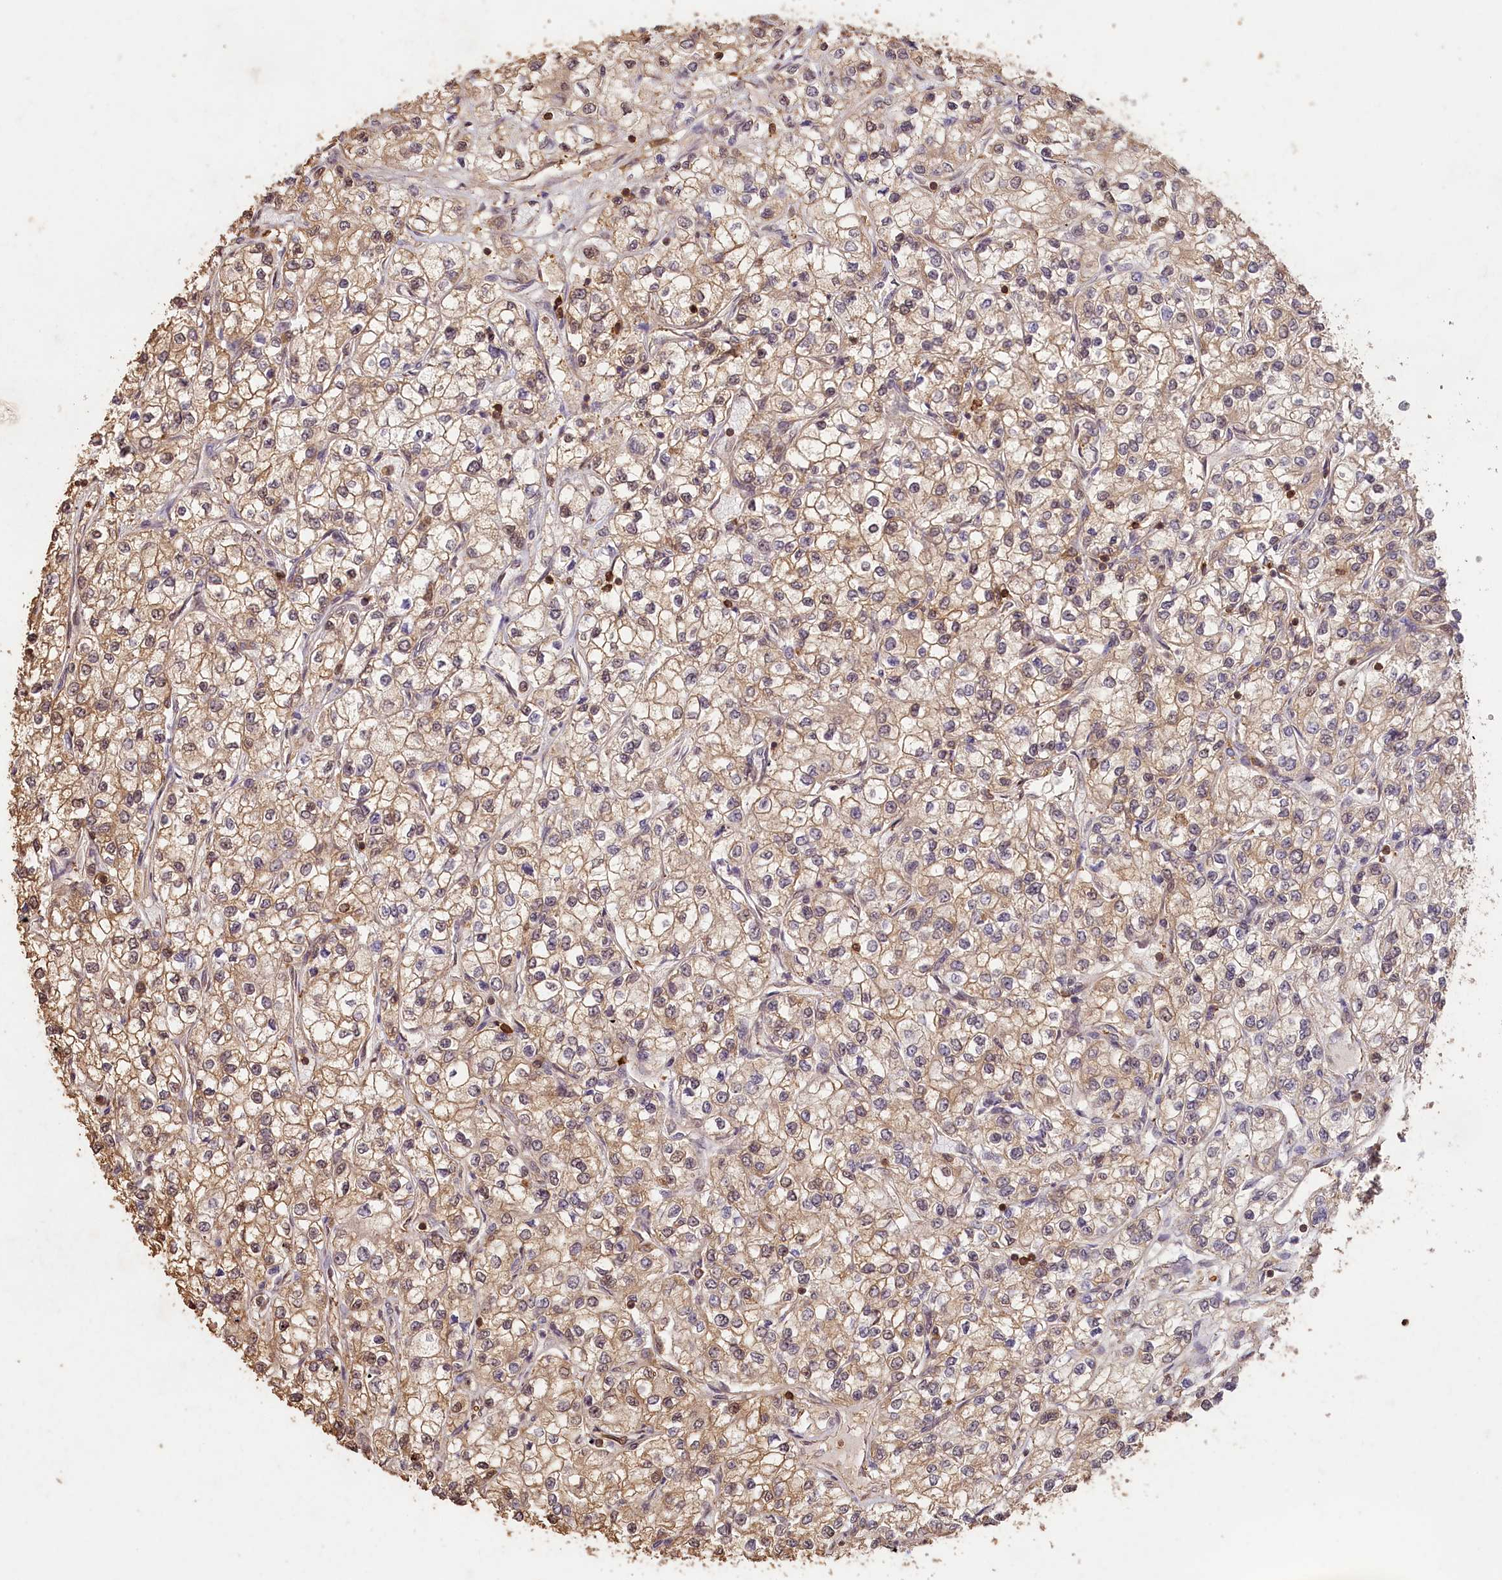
{"staining": {"intensity": "weak", "quantity": ">75%", "location": "cytoplasmic/membranous"}, "tissue": "renal cancer", "cell_type": "Tumor cells", "image_type": "cancer", "snomed": [{"axis": "morphology", "description": "Adenocarcinoma, NOS"}, {"axis": "topography", "description": "Kidney"}], "caption": "Immunohistochemistry (IHC) of human adenocarcinoma (renal) reveals low levels of weak cytoplasmic/membranous positivity in about >75% of tumor cells. The protein is stained brown, and the nuclei are stained in blue (DAB IHC with brightfield microscopy, high magnification).", "gene": "MADD", "patient": {"sex": "male", "age": 80}}